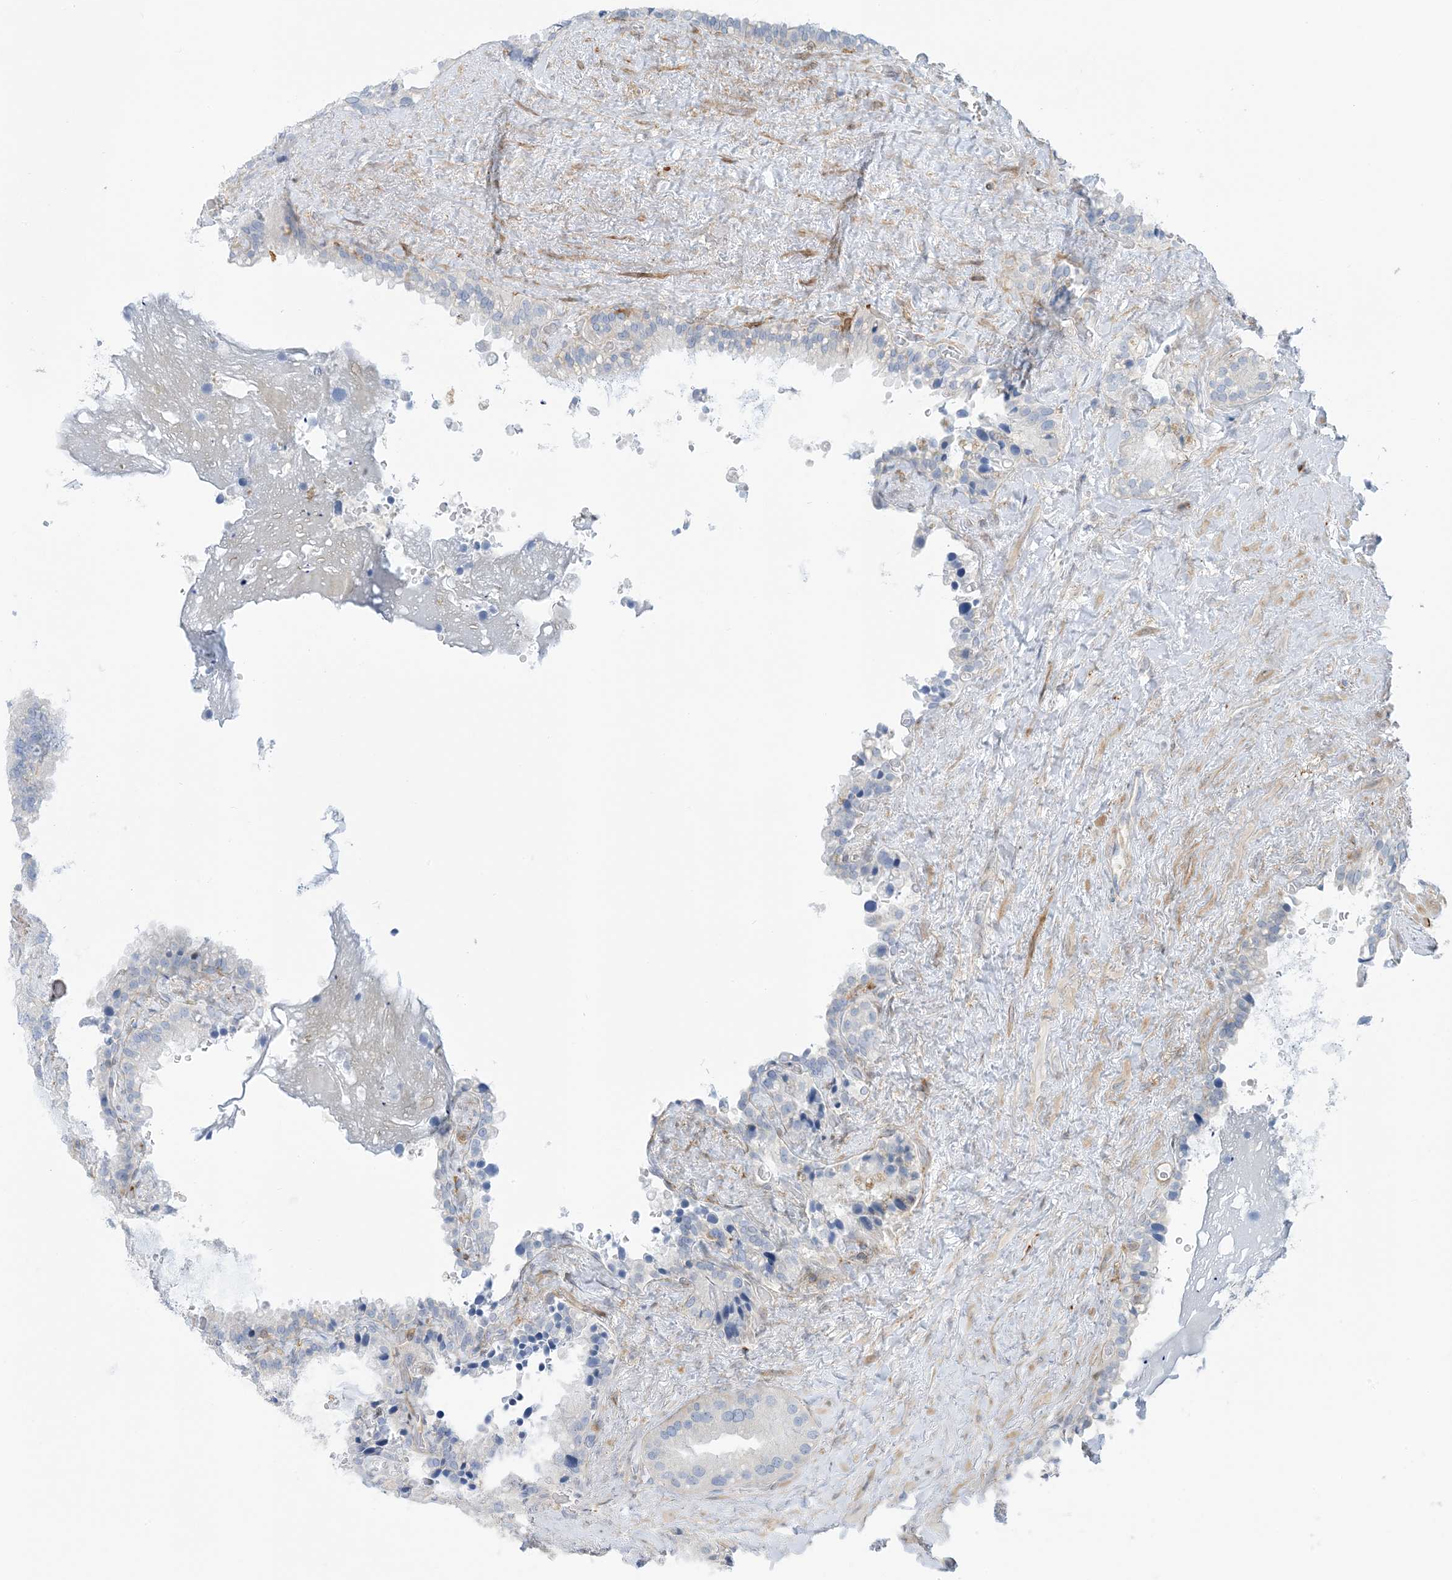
{"staining": {"intensity": "negative", "quantity": "none", "location": "none"}, "tissue": "seminal vesicle", "cell_type": "Glandular cells", "image_type": "normal", "snomed": [{"axis": "morphology", "description": "Normal tissue, NOS"}, {"axis": "topography", "description": "Prostate"}, {"axis": "topography", "description": "Seminal veicle"}], "caption": "IHC micrograph of benign seminal vesicle: human seminal vesicle stained with DAB exhibits no significant protein expression in glandular cells. (Stains: DAB IHC with hematoxylin counter stain, Microscopy: brightfield microscopy at high magnification).", "gene": "ICMT", "patient": {"sex": "male", "age": 68}}